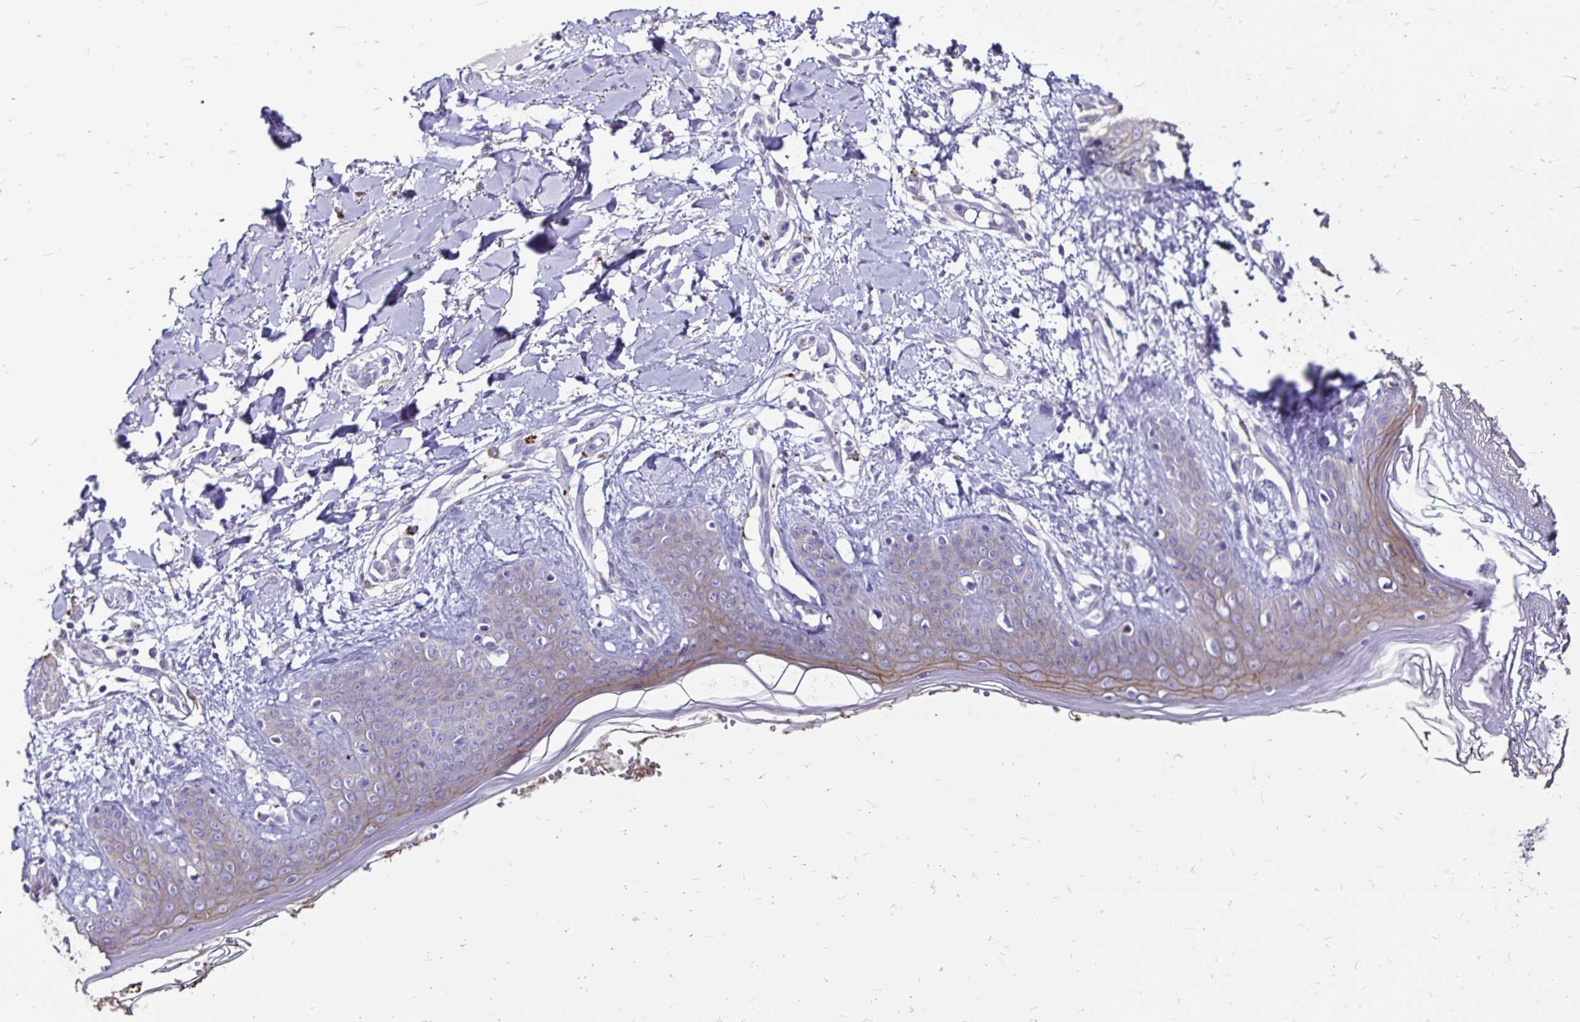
{"staining": {"intensity": "negative", "quantity": "none", "location": "none"}, "tissue": "skin", "cell_type": "Fibroblasts", "image_type": "normal", "snomed": [{"axis": "morphology", "description": "Normal tissue, NOS"}, {"axis": "topography", "description": "Skin"}], "caption": "Skin was stained to show a protein in brown. There is no significant staining in fibroblasts. (DAB IHC, high magnification).", "gene": "EVPL", "patient": {"sex": "female", "age": 34}}